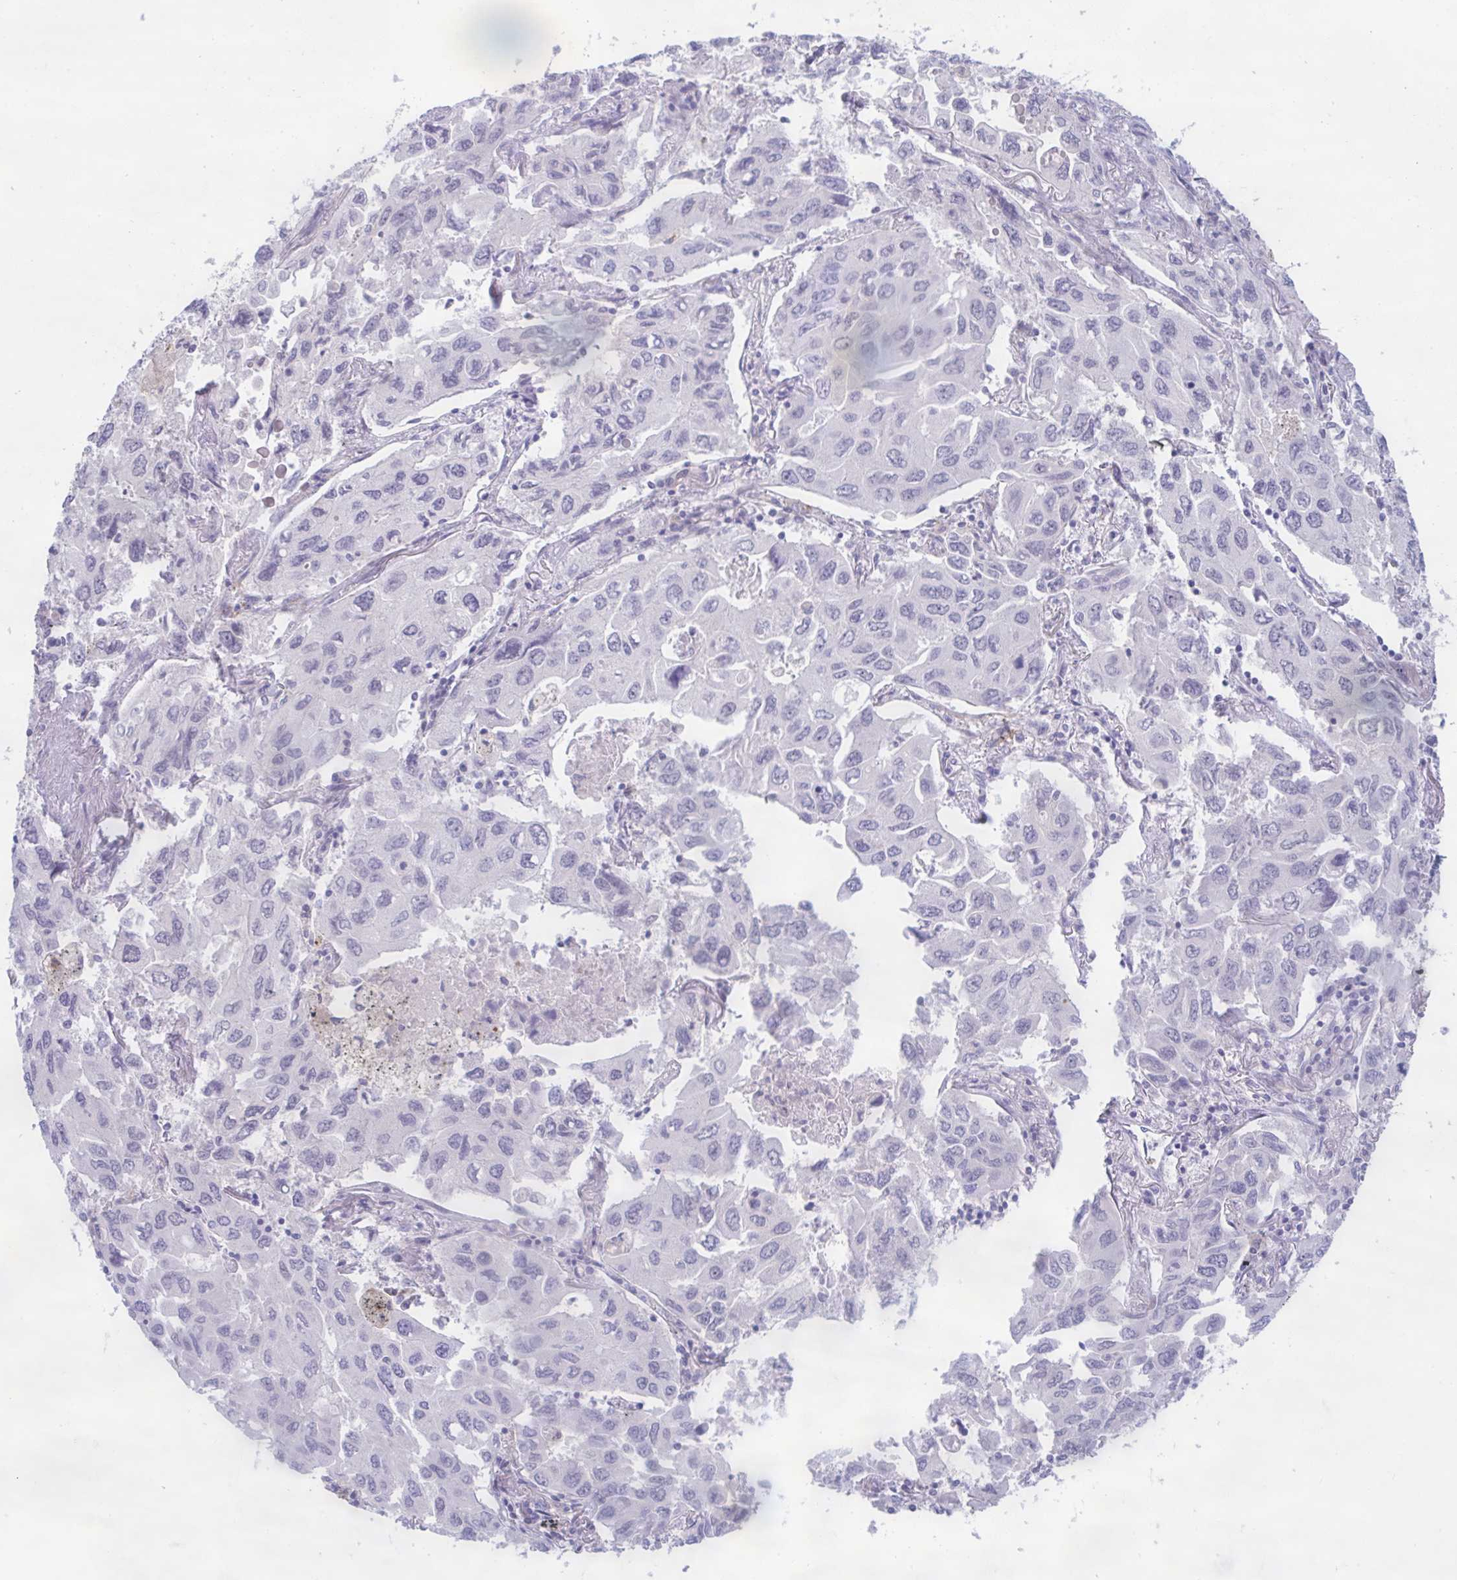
{"staining": {"intensity": "negative", "quantity": "none", "location": "none"}, "tissue": "lung cancer", "cell_type": "Tumor cells", "image_type": "cancer", "snomed": [{"axis": "morphology", "description": "Adenocarcinoma, NOS"}, {"axis": "topography", "description": "Lung"}], "caption": "A photomicrograph of human lung cancer is negative for staining in tumor cells. (DAB IHC with hematoxylin counter stain).", "gene": "DCBLD1", "patient": {"sex": "male", "age": 64}}